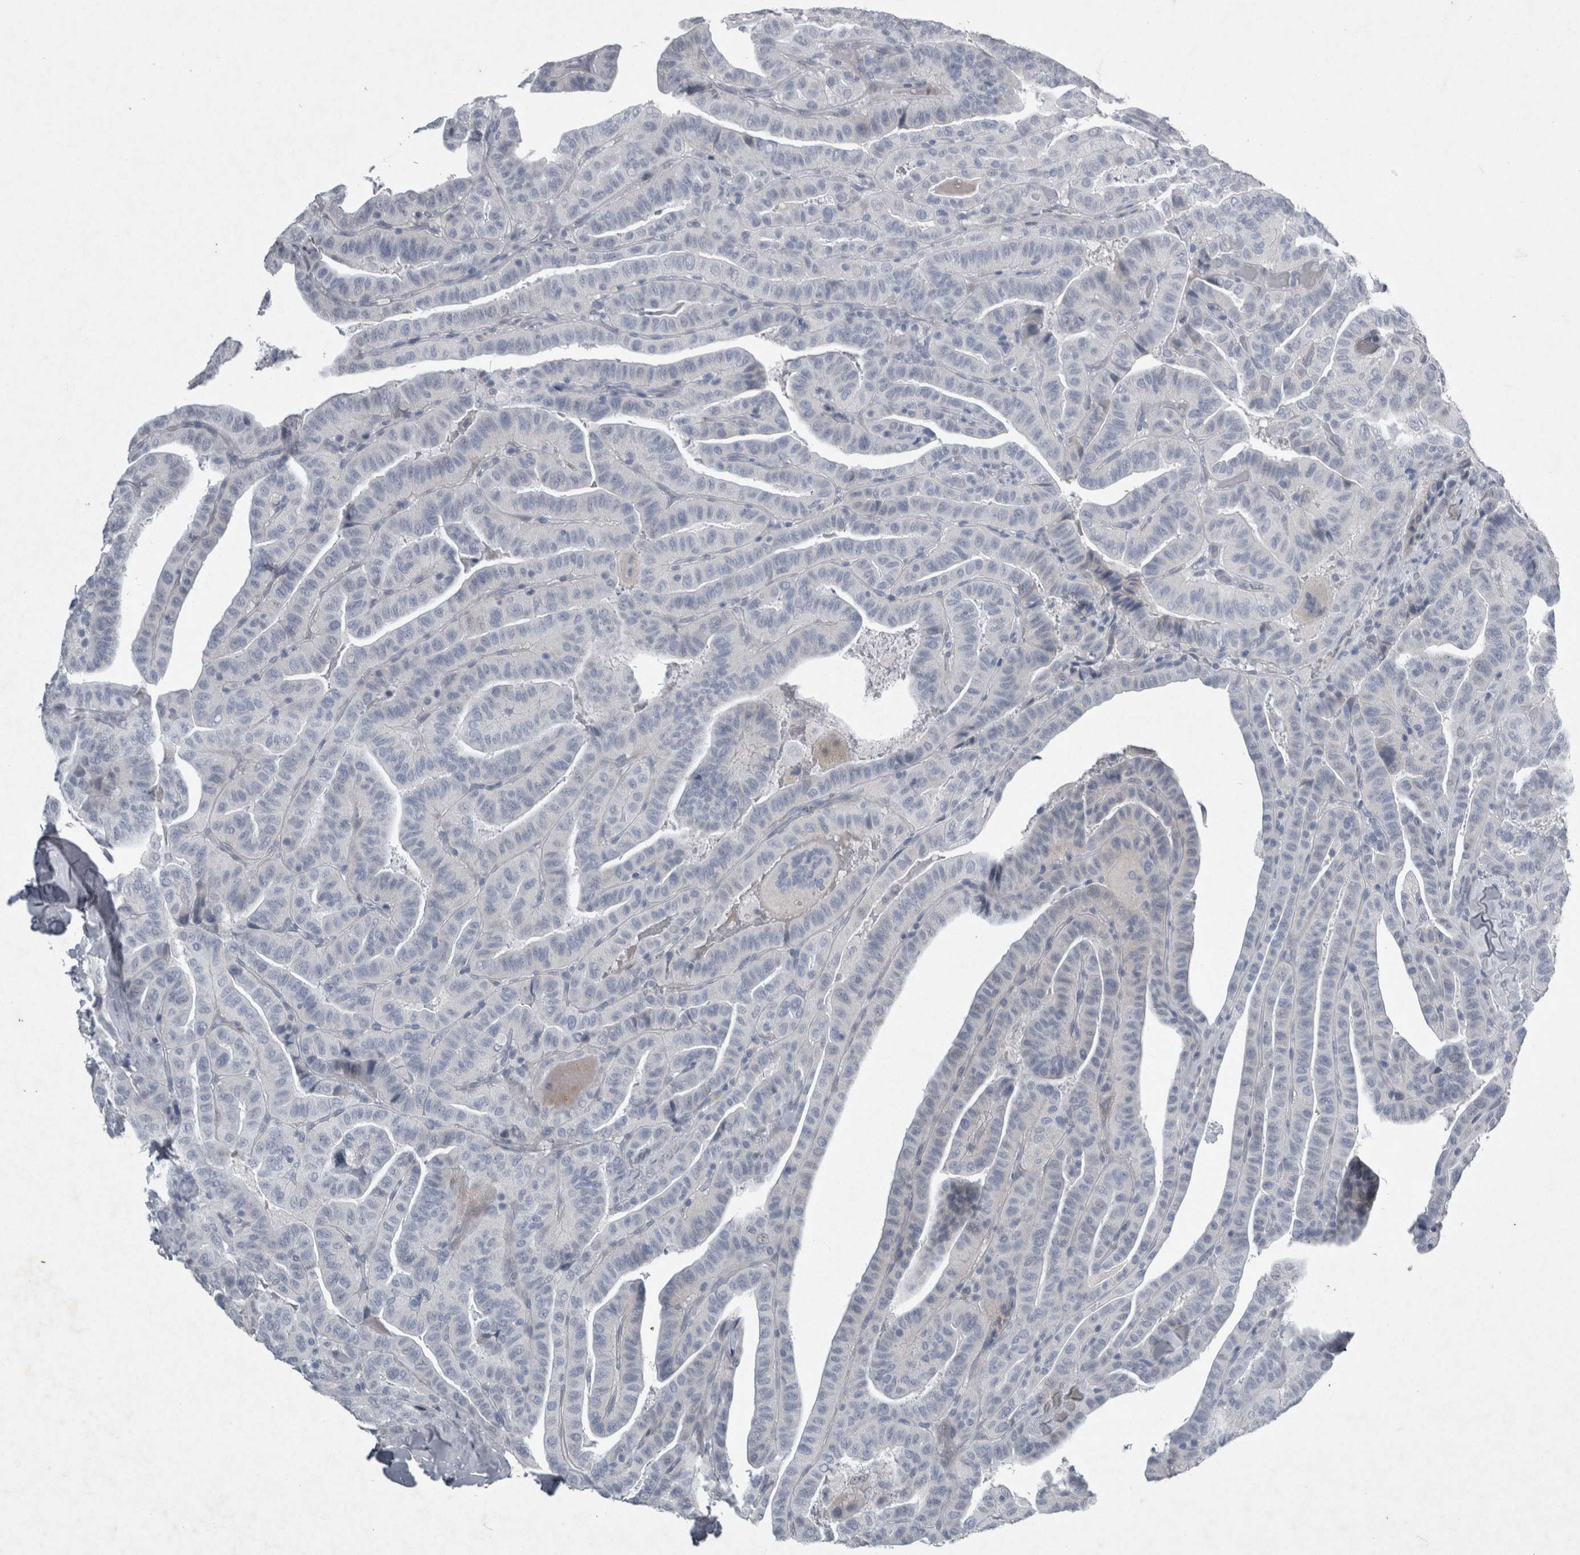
{"staining": {"intensity": "negative", "quantity": "none", "location": "none"}, "tissue": "thyroid cancer", "cell_type": "Tumor cells", "image_type": "cancer", "snomed": [{"axis": "morphology", "description": "Papillary adenocarcinoma, NOS"}, {"axis": "topography", "description": "Thyroid gland"}], "caption": "Histopathology image shows no protein staining in tumor cells of thyroid papillary adenocarcinoma tissue.", "gene": "PDX1", "patient": {"sex": "male", "age": 77}}